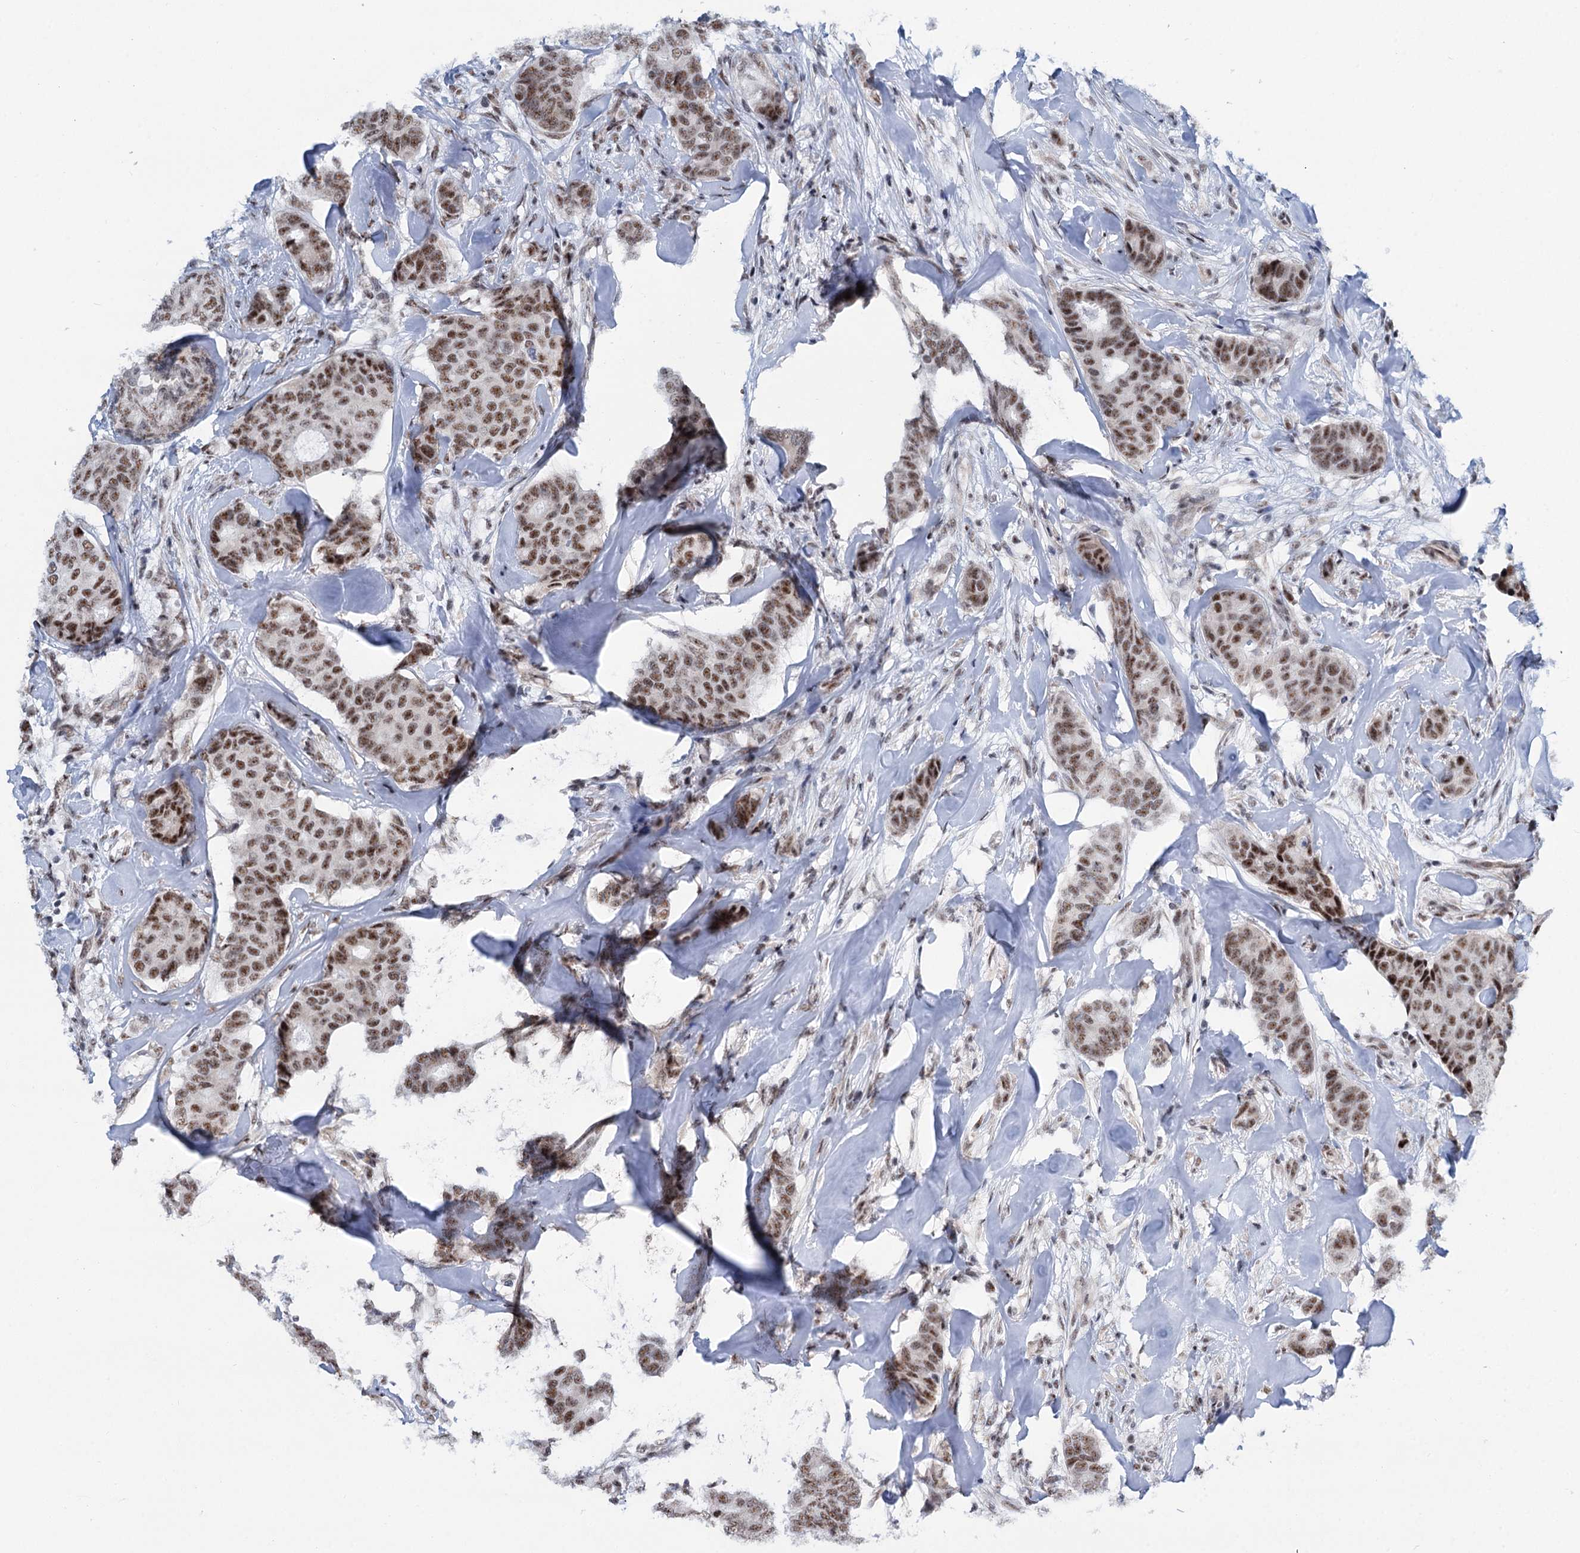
{"staining": {"intensity": "moderate", "quantity": ">75%", "location": "nuclear"}, "tissue": "breast cancer", "cell_type": "Tumor cells", "image_type": "cancer", "snomed": [{"axis": "morphology", "description": "Duct carcinoma"}, {"axis": "topography", "description": "Breast"}], "caption": "An immunohistochemistry micrograph of tumor tissue is shown. Protein staining in brown highlights moderate nuclear positivity in invasive ductal carcinoma (breast) within tumor cells. (Stains: DAB in brown, nuclei in blue, Microscopy: brightfield microscopy at high magnification).", "gene": "SREK1", "patient": {"sex": "female", "age": 75}}